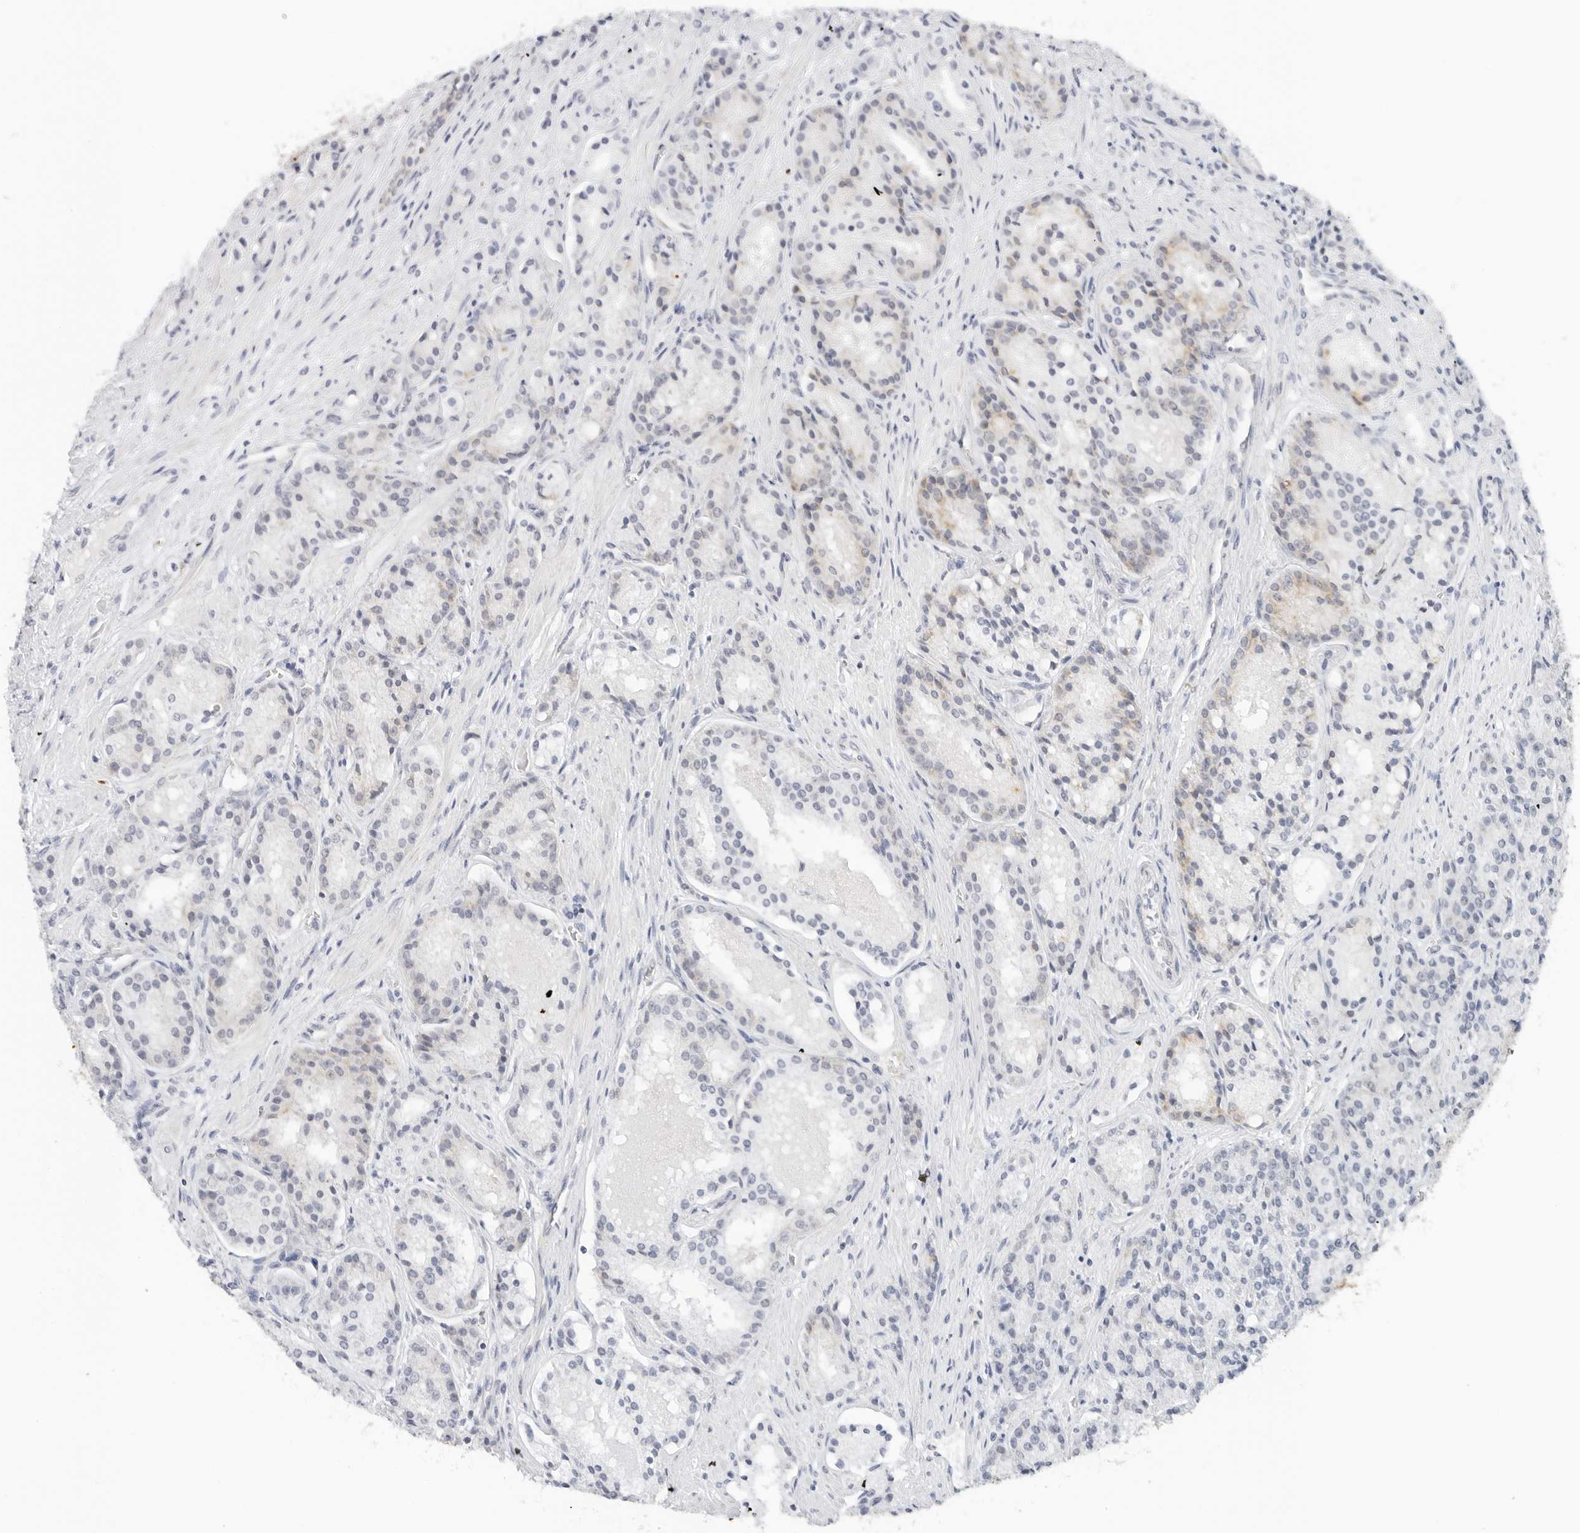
{"staining": {"intensity": "negative", "quantity": "none", "location": "none"}, "tissue": "prostate cancer", "cell_type": "Tumor cells", "image_type": "cancer", "snomed": [{"axis": "morphology", "description": "Adenocarcinoma, High grade"}, {"axis": "topography", "description": "Prostate"}], "caption": "The immunohistochemistry (IHC) micrograph has no significant expression in tumor cells of prostate cancer (high-grade adenocarcinoma) tissue.", "gene": "RC3H1", "patient": {"sex": "male", "age": 60}}